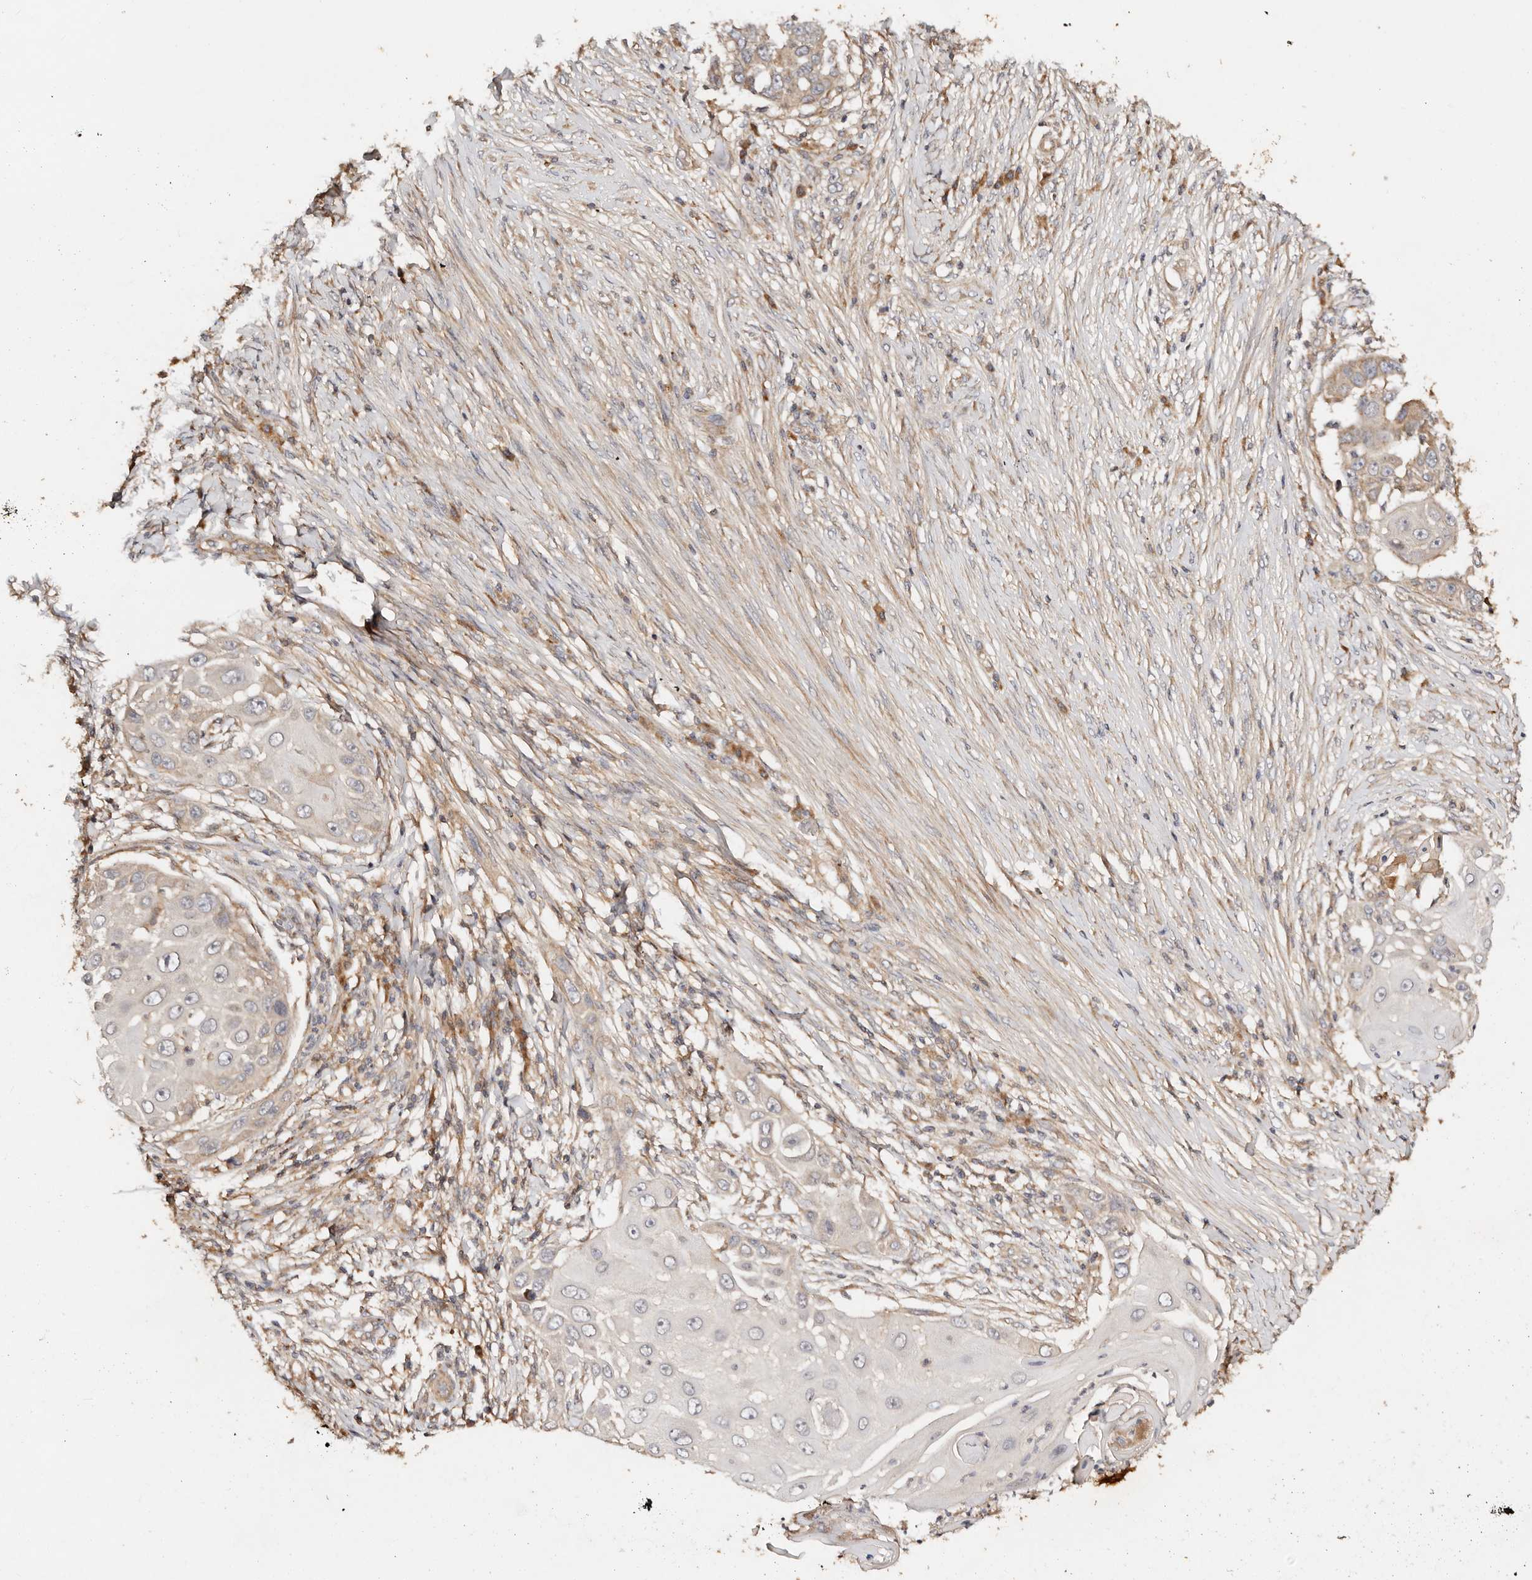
{"staining": {"intensity": "moderate", "quantity": "<25%", "location": "cytoplasmic/membranous"}, "tissue": "skin cancer", "cell_type": "Tumor cells", "image_type": "cancer", "snomed": [{"axis": "morphology", "description": "Squamous cell carcinoma, NOS"}, {"axis": "topography", "description": "Skin"}], "caption": "This is an image of immunohistochemistry staining of squamous cell carcinoma (skin), which shows moderate positivity in the cytoplasmic/membranous of tumor cells.", "gene": "DENND11", "patient": {"sex": "female", "age": 44}}